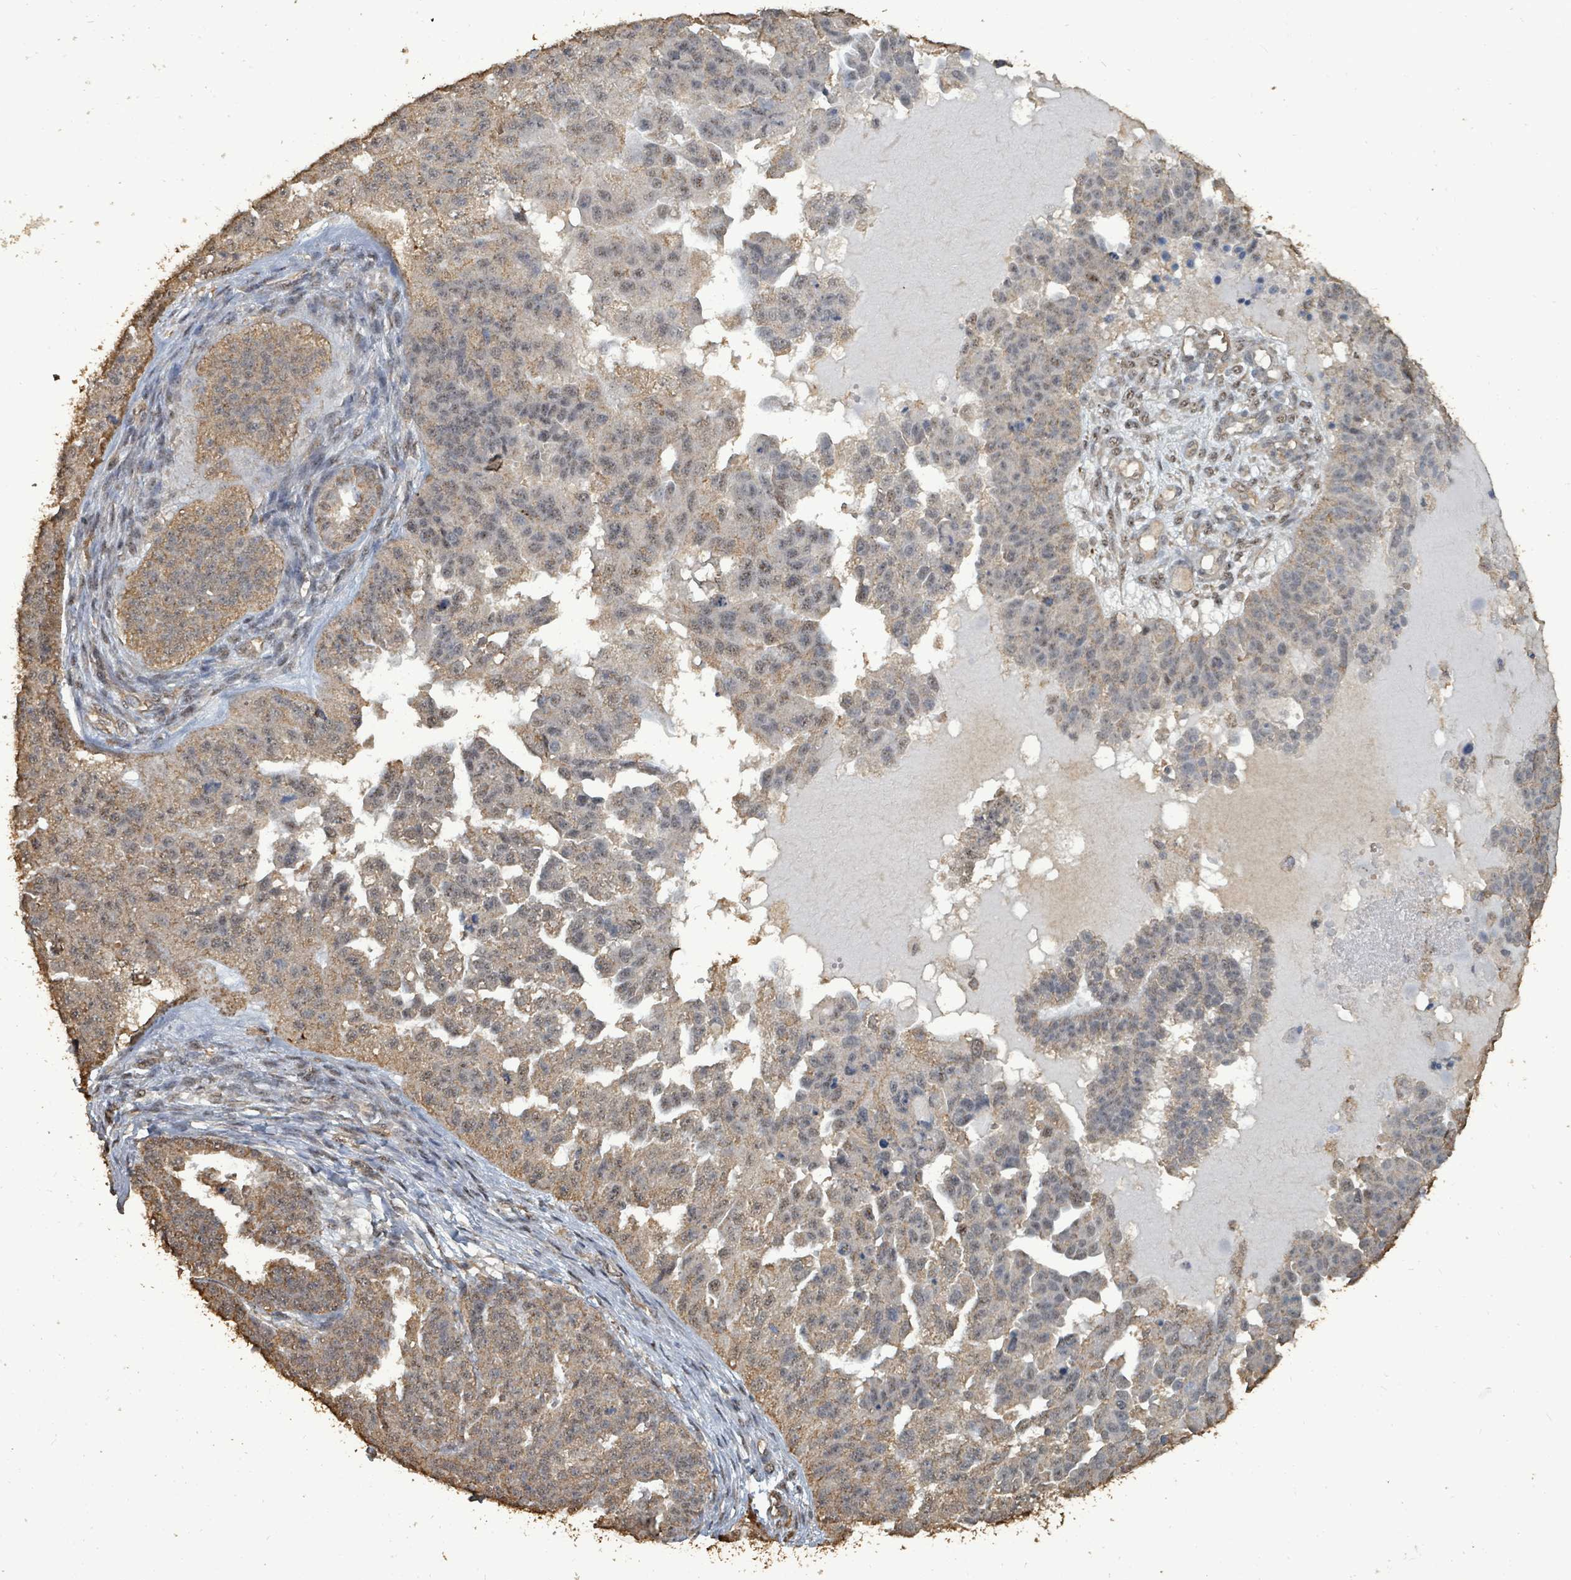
{"staining": {"intensity": "moderate", "quantity": "25%-75%", "location": "cytoplasmic/membranous,nuclear"}, "tissue": "ovarian cancer", "cell_type": "Tumor cells", "image_type": "cancer", "snomed": [{"axis": "morphology", "description": "Cystadenocarcinoma, serous, NOS"}, {"axis": "topography", "description": "Ovary"}], "caption": "Ovarian serous cystadenocarcinoma stained for a protein (brown) exhibits moderate cytoplasmic/membranous and nuclear positive staining in approximately 25%-75% of tumor cells.", "gene": "C6orf52", "patient": {"sex": "female", "age": 58}}